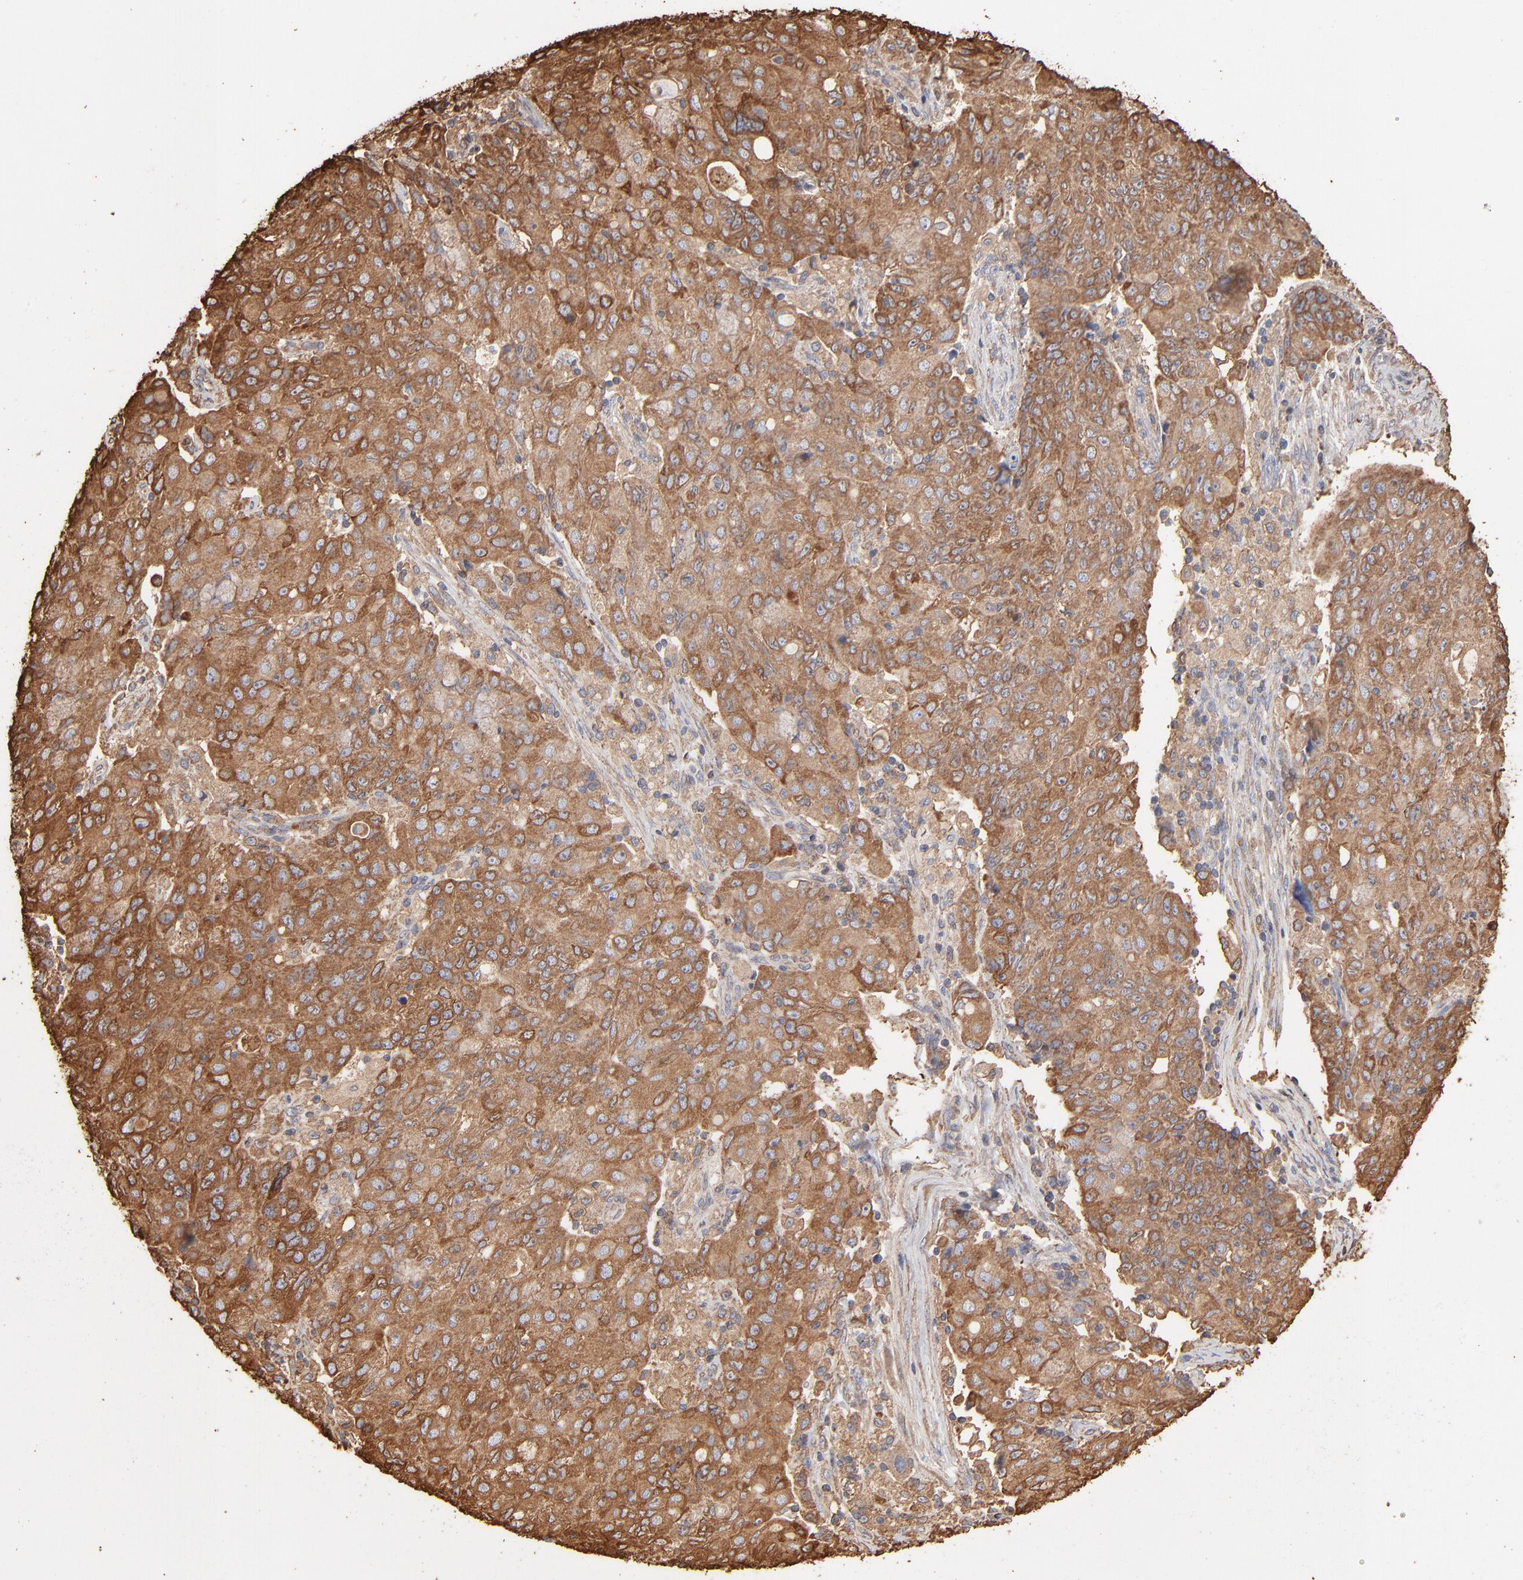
{"staining": {"intensity": "moderate", "quantity": ">75%", "location": "cytoplasmic/membranous"}, "tissue": "ovarian cancer", "cell_type": "Tumor cells", "image_type": "cancer", "snomed": [{"axis": "morphology", "description": "Carcinoma, endometroid"}, {"axis": "topography", "description": "Ovary"}], "caption": "Tumor cells reveal medium levels of moderate cytoplasmic/membranous positivity in approximately >75% of cells in endometroid carcinoma (ovarian).", "gene": "PDIA3", "patient": {"sex": "female", "age": 42}}